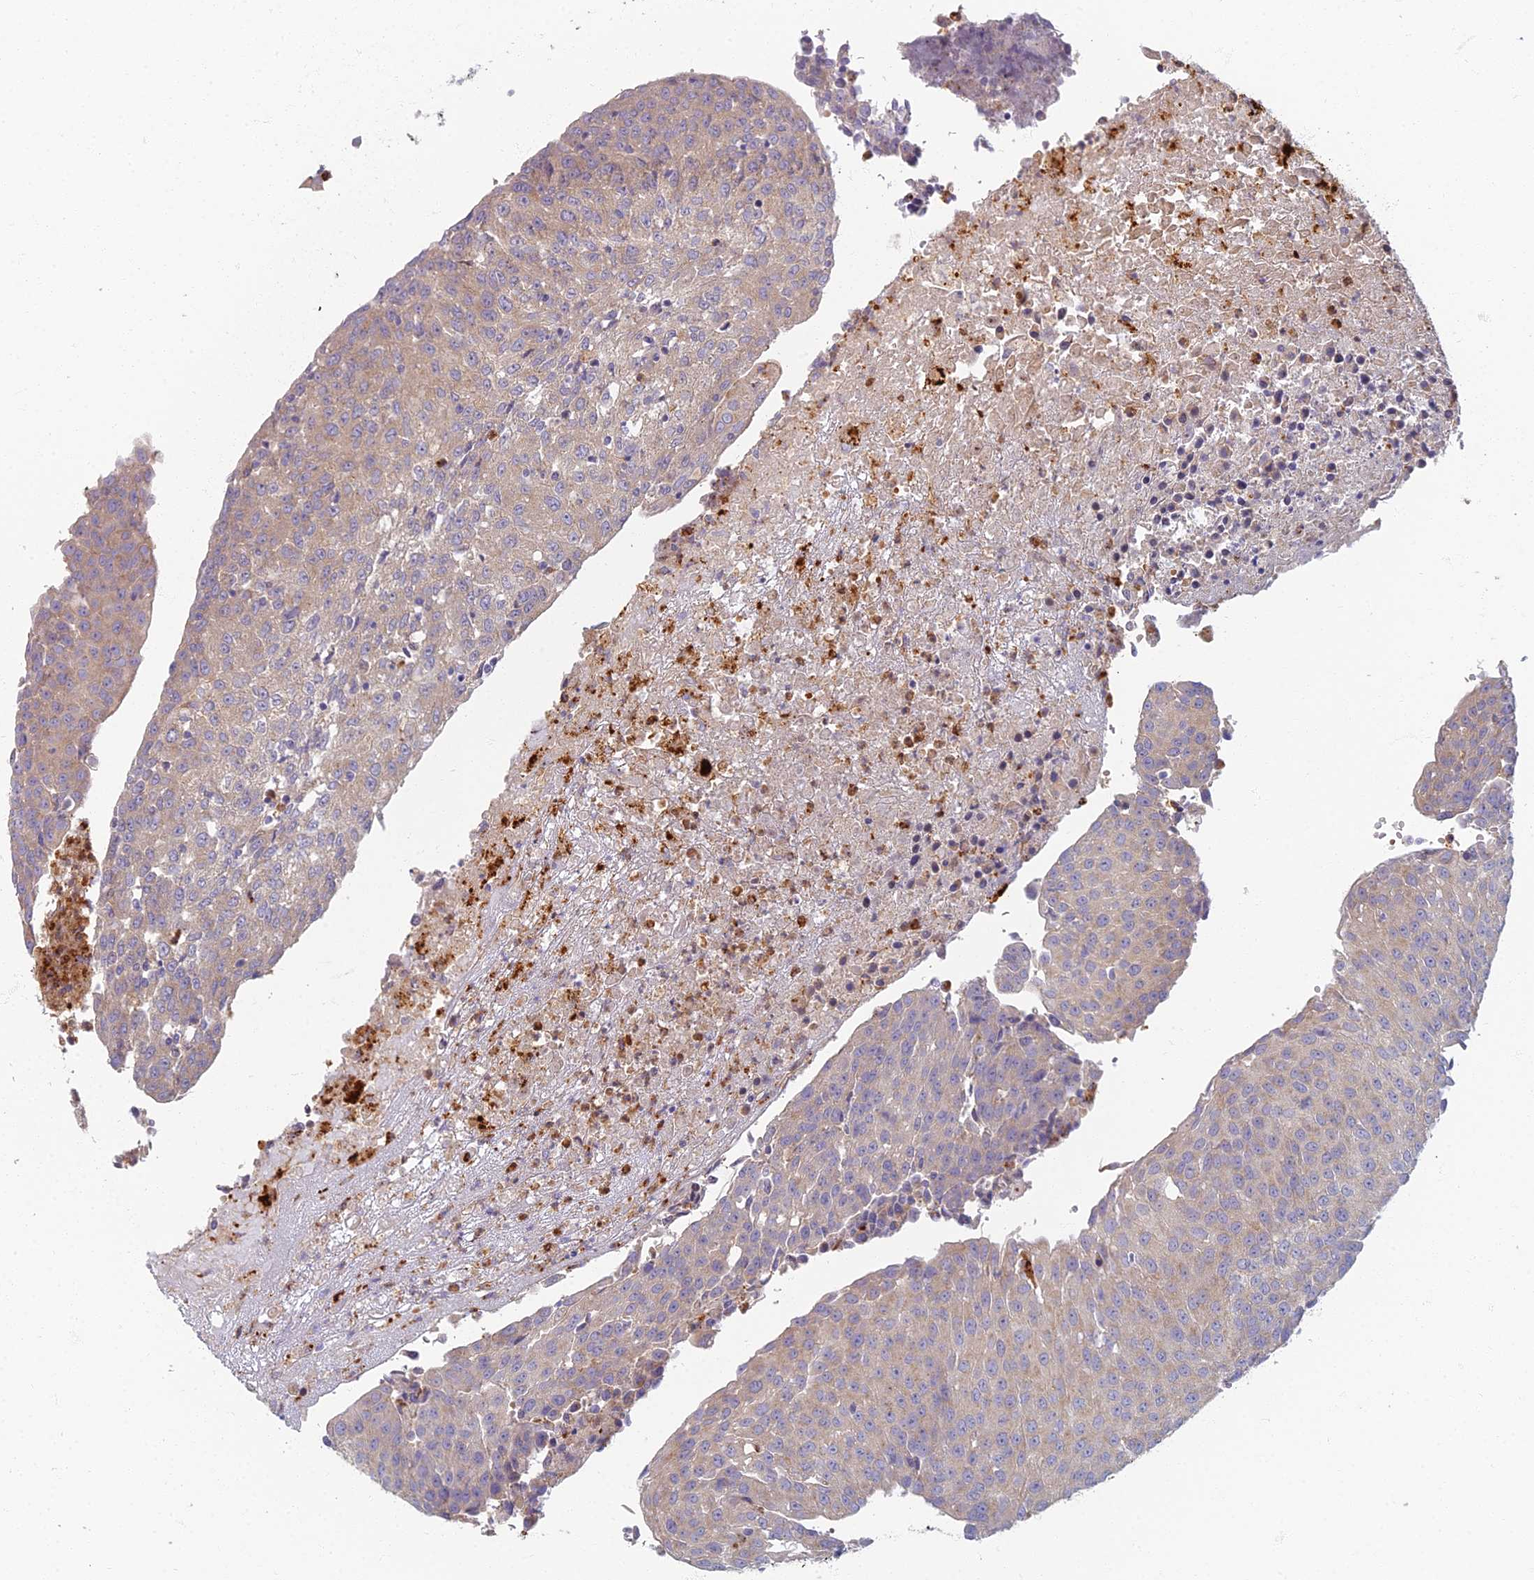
{"staining": {"intensity": "weak", "quantity": "25%-75%", "location": "cytoplasmic/membranous"}, "tissue": "urothelial cancer", "cell_type": "Tumor cells", "image_type": "cancer", "snomed": [{"axis": "morphology", "description": "Urothelial carcinoma, High grade"}, {"axis": "topography", "description": "Urinary bladder"}], "caption": "Immunohistochemical staining of human urothelial cancer displays low levels of weak cytoplasmic/membranous protein staining in approximately 25%-75% of tumor cells.", "gene": "PROX2", "patient": {"sex": "female", "age": 85}}